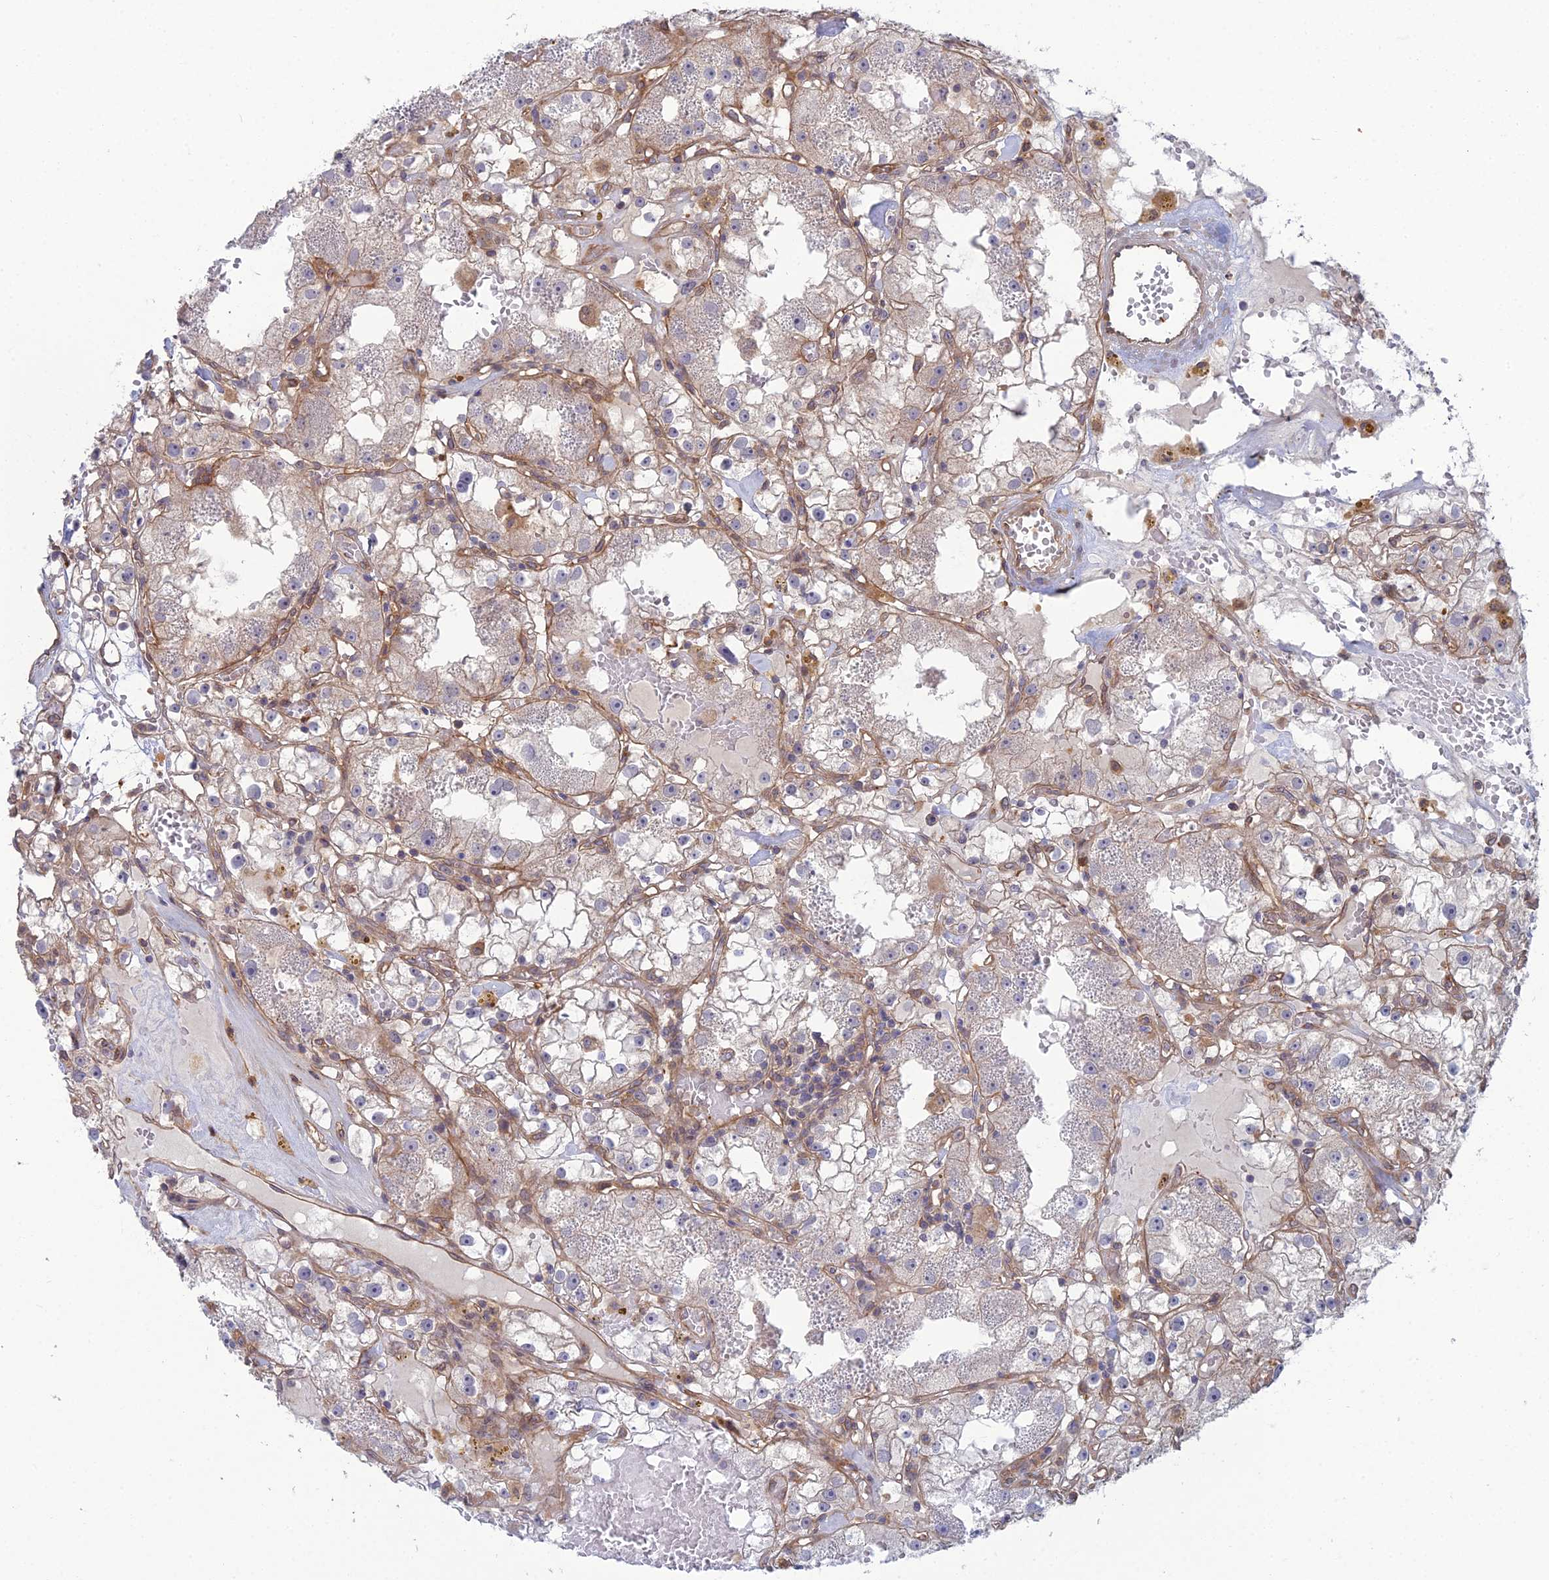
{"staining": {"intensity": "negative", "quantity": "none", "location": "none"}, "tissue": "renal cancer", "cell_type": "Tumor cells", "image_type": "cancer", "snomed": [{"axis": "morphology", "description": "Adenocarcinoma, NOS"}, {"axis": "topography", "description": "Kidney"}], "caption": "Tumor cells show no significant expression in renal cancer.", "gene": "ABHD1", "patient": {"sex": "male", "age": 56}}